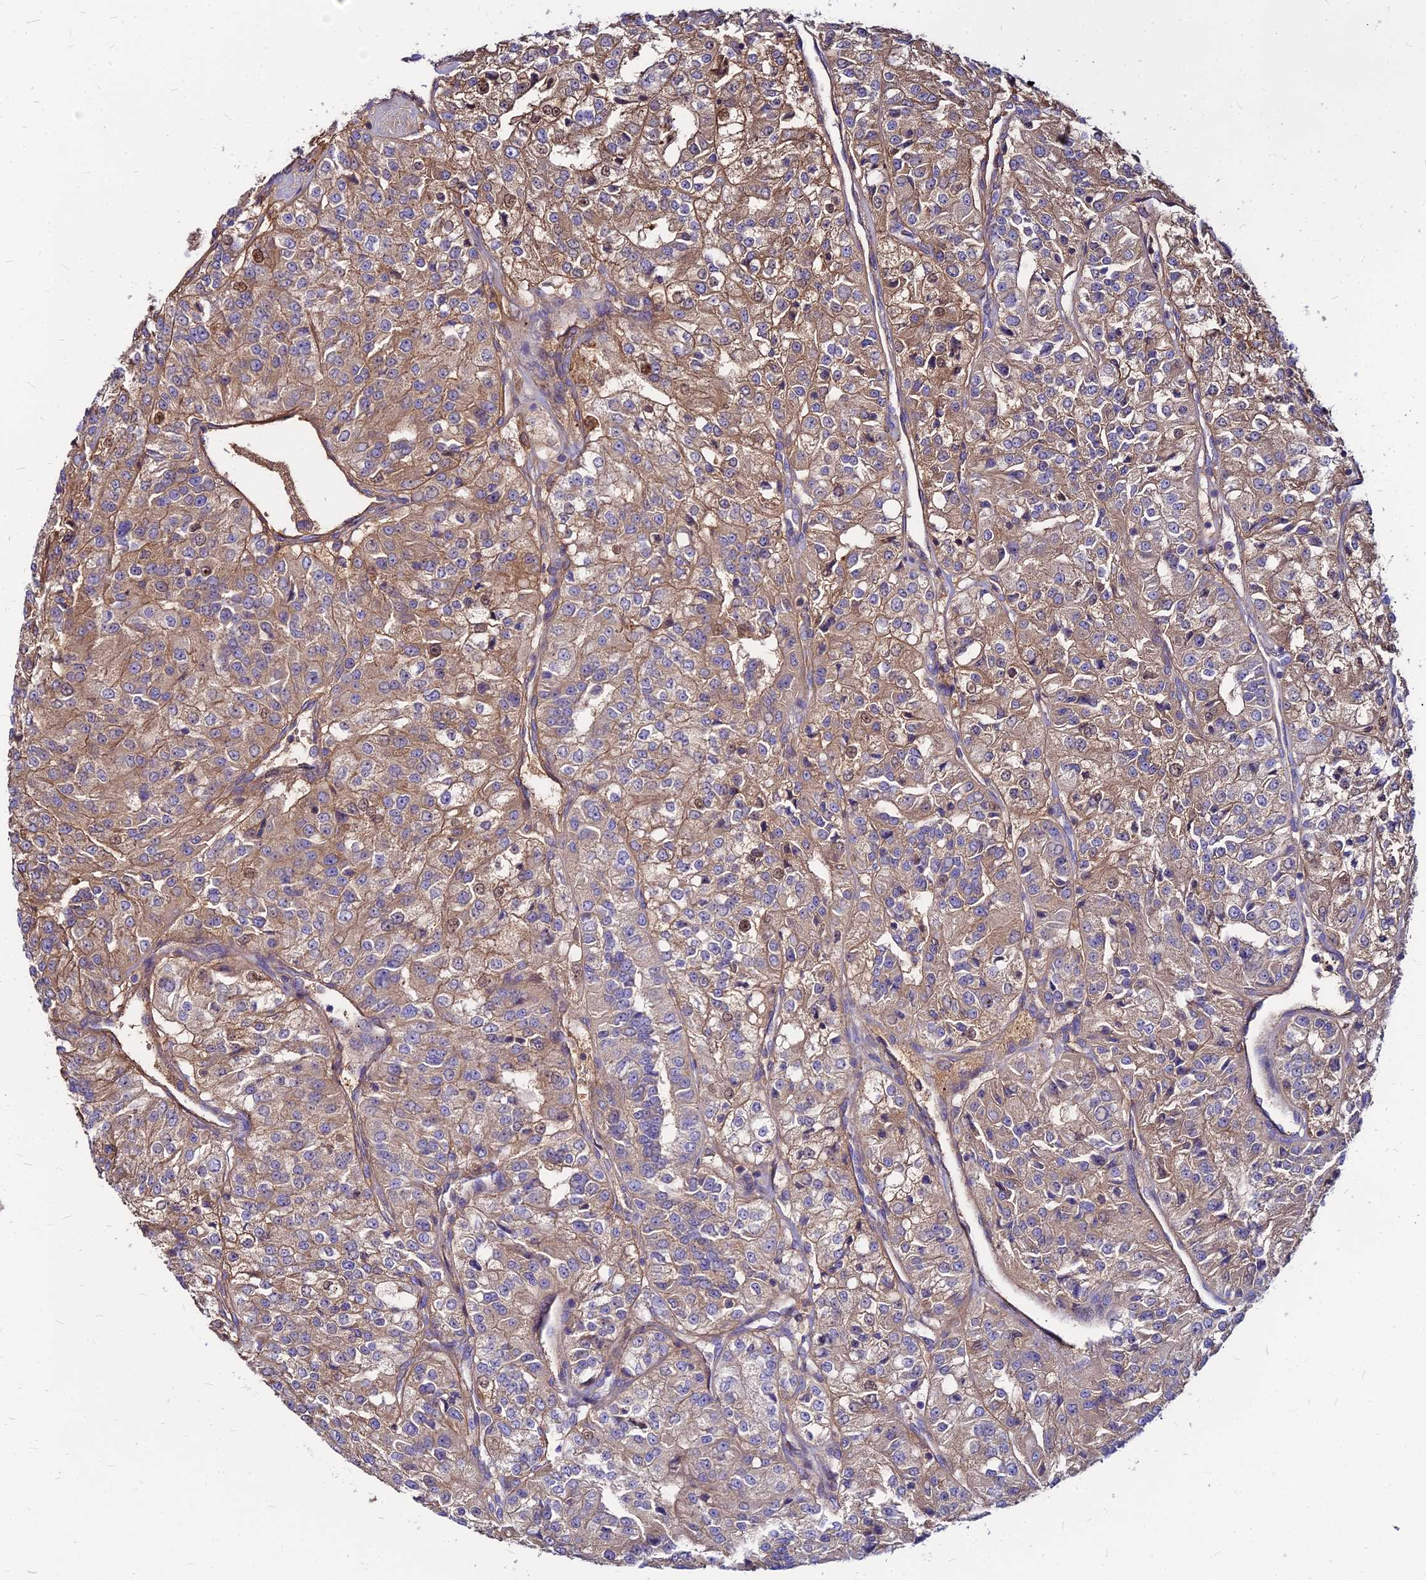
{"staining": {"intensity": "moderate", "quantity": ">75%", "location": "cytoplasmic/membranous"}, "tissue": "renal cancer", "cell_type": "Tumor cells", "image_type": "cancer", "snomed": [{"axis": "morphology", "description": "Adenocarcinoma, NOS"}, {"axis": "topography", "description": "Kidney"}], "caption": "DAB immunohistochemical staining of renal adenocarcinoma displays moderate cytoplasmic/membranous protein staining in approximately >75% of tumor cells.", "gene": "ACSM6", "patient": {"sex": "female", "age": 63}}